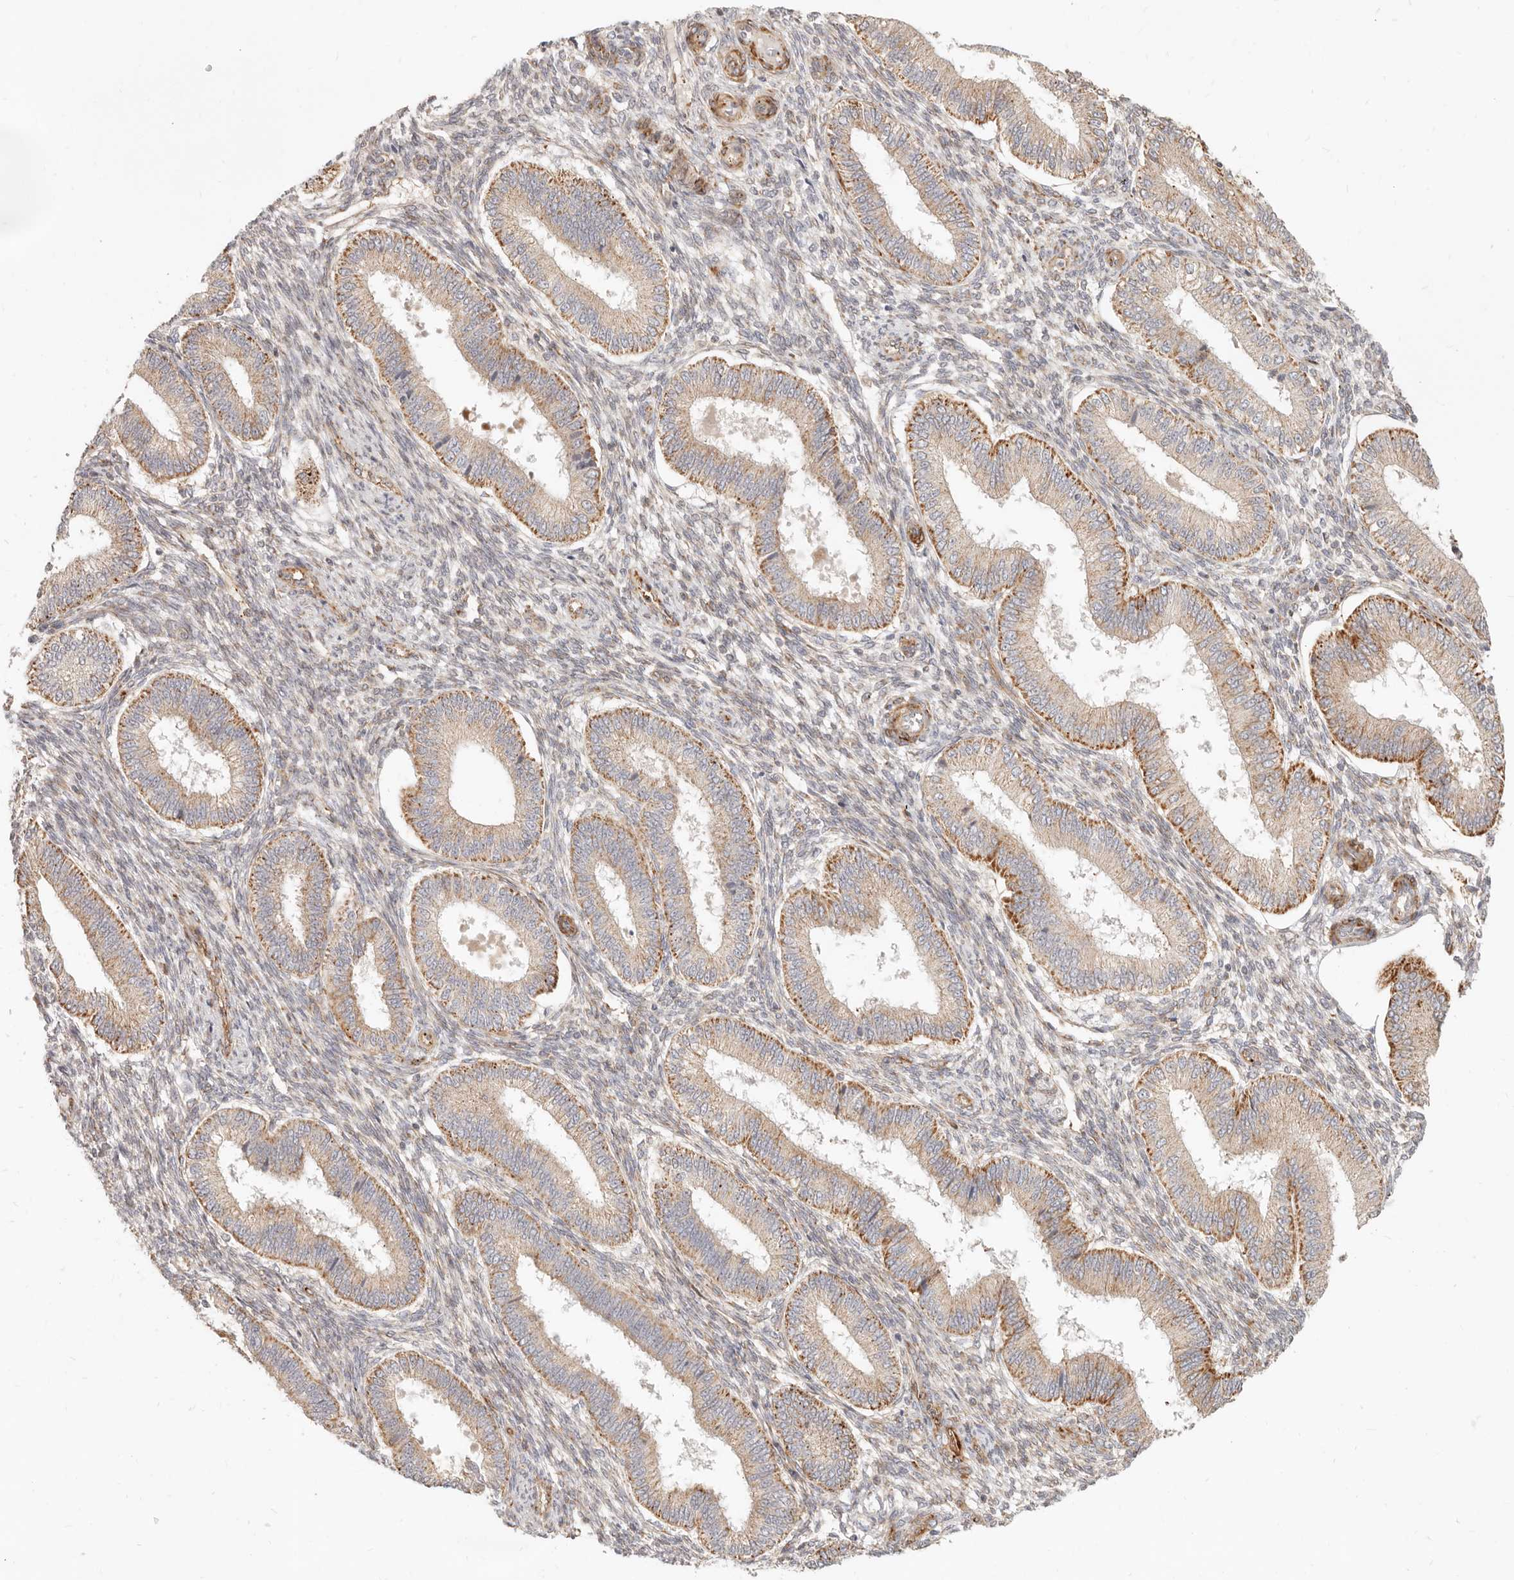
{"staining": {"intensity": "moderate", "quantity": "<25%", "location": "cytoplasmic/membranous"}, "tissue": "endometrium", "cell_type": "Cells in endometrial stroma", "image_type": "normal", "snomed": [{"axis": "morphology", "description": "Normal tissue, NOS"}, {"axis": "topography", "description": "Endometrium"}], "caption": "Immunohistochemical staining of normal endometrium demonstrates moderate cytoplasmic/membranous protein staining in approximately <25% of cells in endometrial stroma.", "gene": "SASS6", "patient": {"sex": "female", "age": 39}}